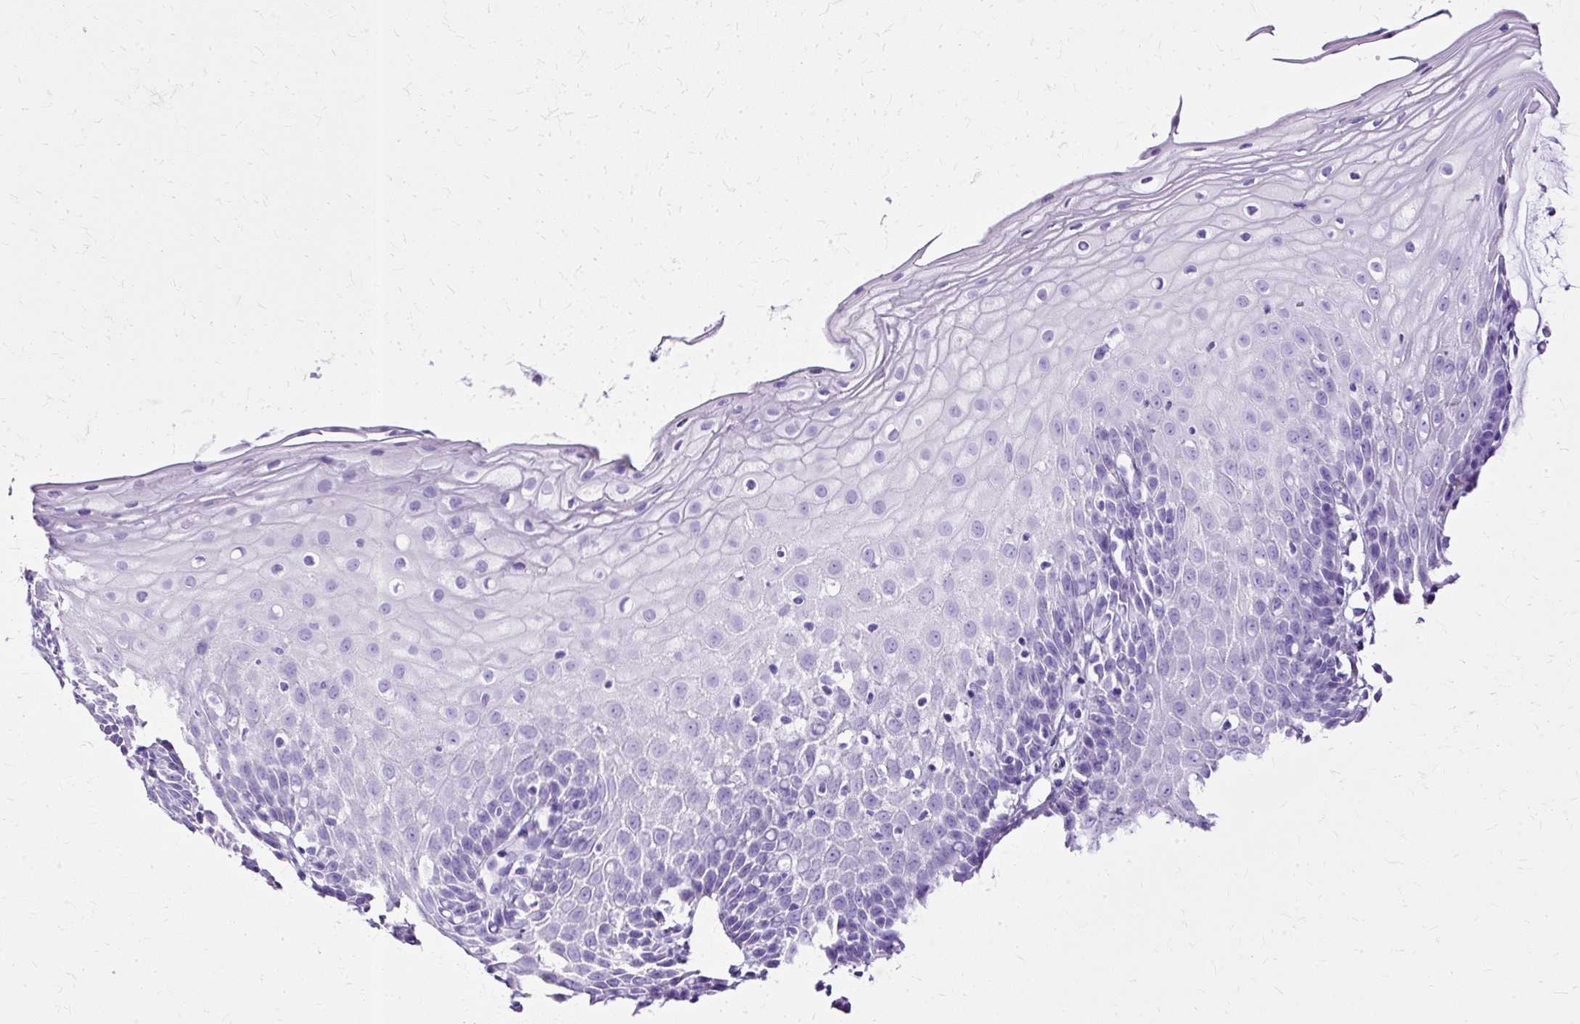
{"staining": {"intensity": "negative", "quantity": "none", "location": "none"}, "tissue": "cervix", "cell_type": "Glandular cells", "image_type": "normal", "snomed": [{"axis": "morphology", "description": "Normal tissue, NOS"}, {"axis": "topography", "description": "Cervix"}], "caption": "Glandular cells show no significant protein staining in normal cervix. (DAB (3,3'-diaminobenzidine) immunohistochemistry with hematoxylin counter stain).", "gene": "SLC8A2", "patient": {"sex": "female", "age": 36}}